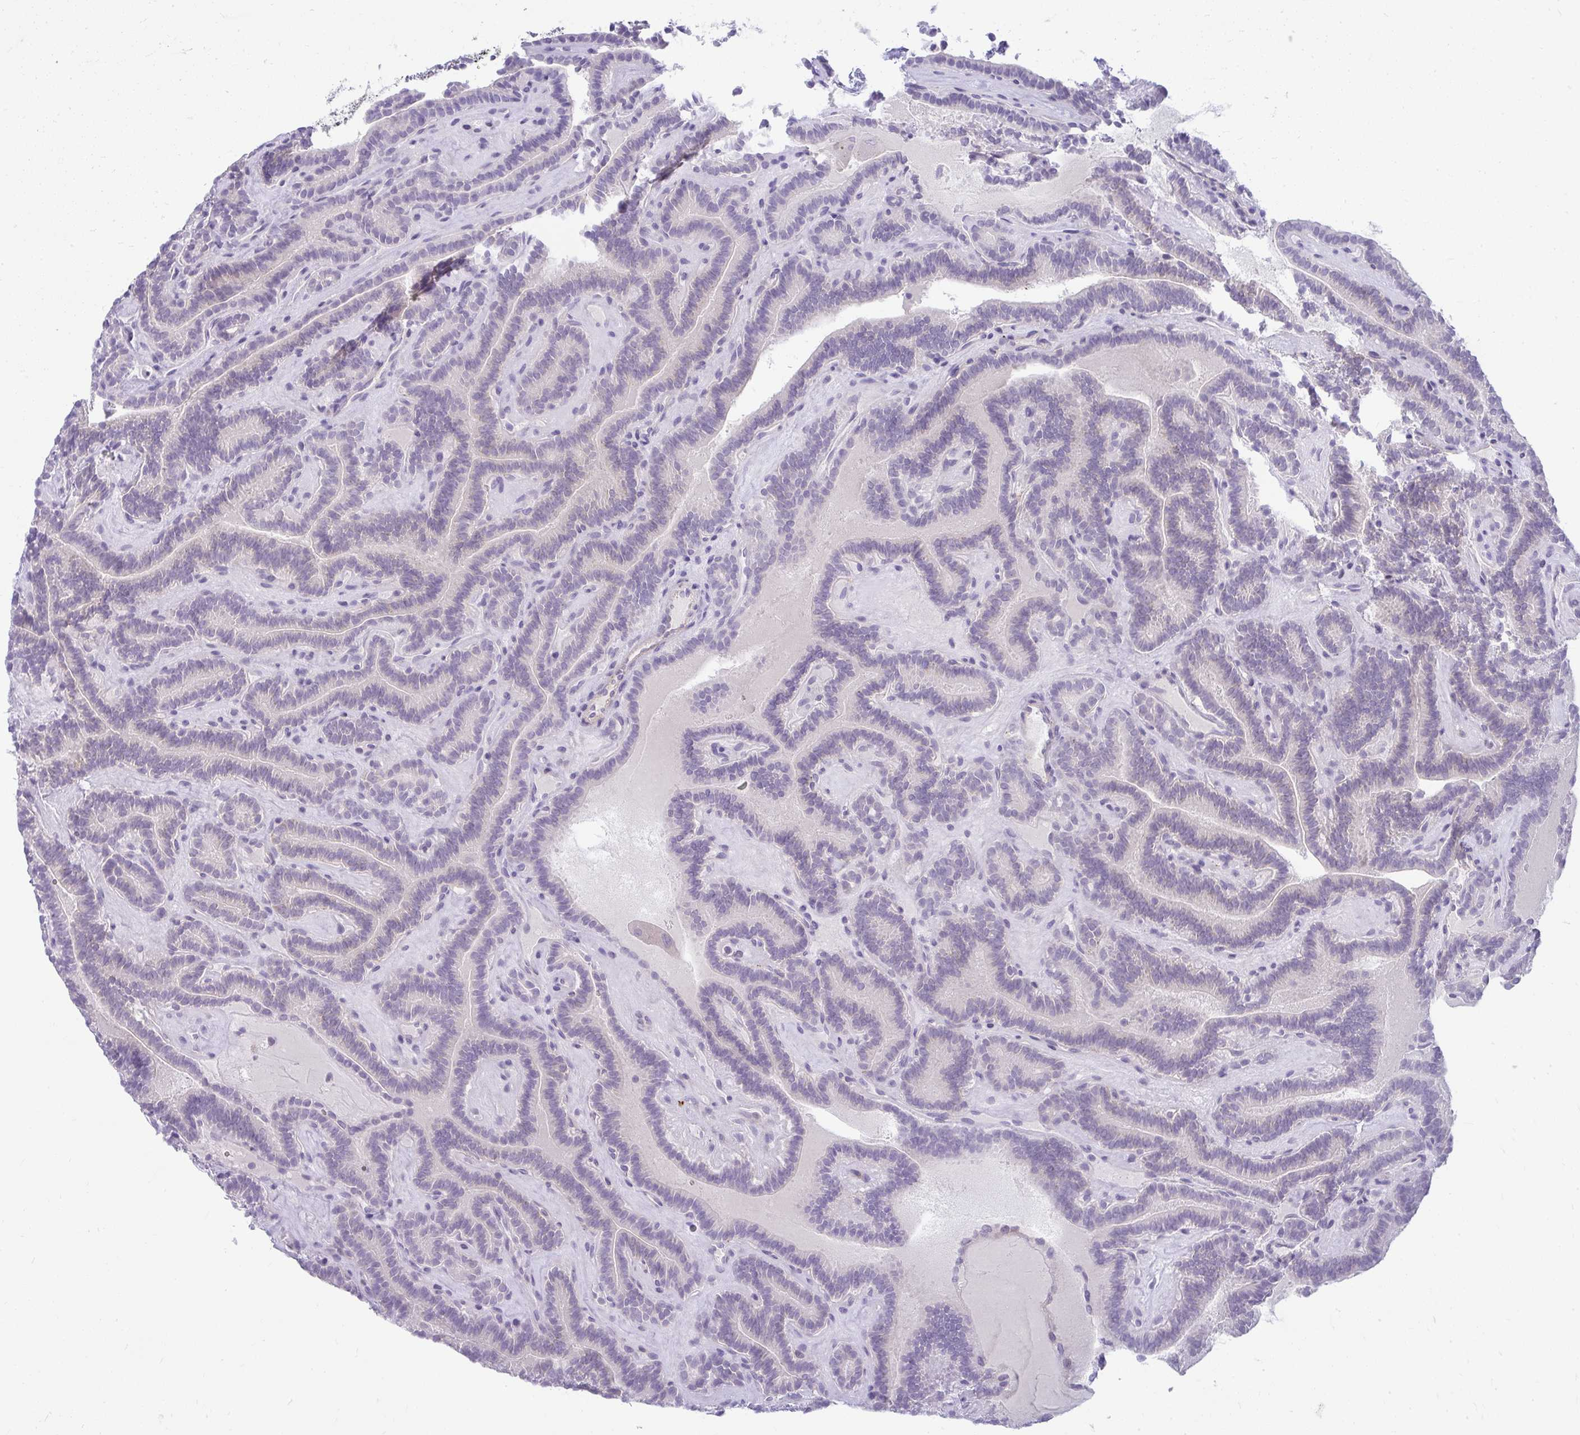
{"staining": {"intensity": "negative", "quantity": "none", "location": "none"}, "tissue": "thyroid cancer", "cell_type": "Tumor cells", "image_type": "cancer", "snomed": [{"axis": "morphology", "description": "Papillary adenocarcinoma, NOS"}, {"axis": "topography", "description": "Thyroid gland"}], "caption": "This is a photomicrograph of immunohistochemistry (IHC) staining of thyroid cancer (papillary adenocarcinoma), which shows no expression in tumor cells.", "gene": "VPS4B", "patient": {"sex": "female", "age": 21}}